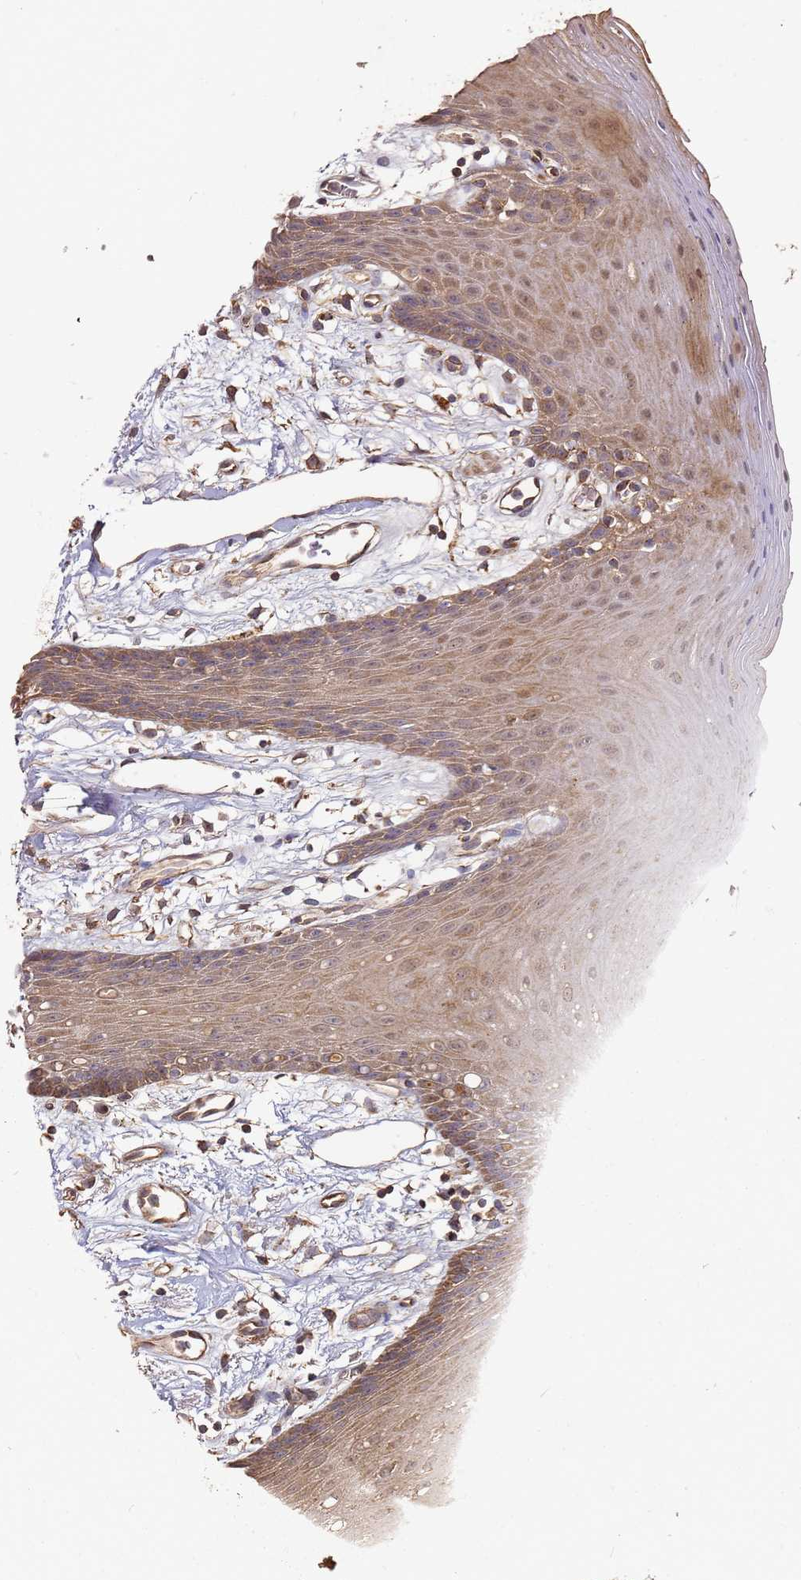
{"staining": {"intensity": "moderate", "quantity": ">75%", "location": "cytoplasmic/membranous,nuclear"}, "tissue": "oral mucosa", "cell_type": "Squamous epithelial cells", "image_type": "normal", "snomed": [{"axis": "morphology", "description": "Normal tissue, NOS"}, {"axis": "topography", "description": "Oral tissue"}, {"axis": "topography", "description": "Tounge, NOS"}], "caption": "The photomicrograph reveals a brown stain indicating the presence of a protein in the cytoplasmic/membranous,nuclear of squamous epithelial cells in oral mucosa.", "gene": "SCGB2B2", "patient": {"sex": "female", "age": 59}}